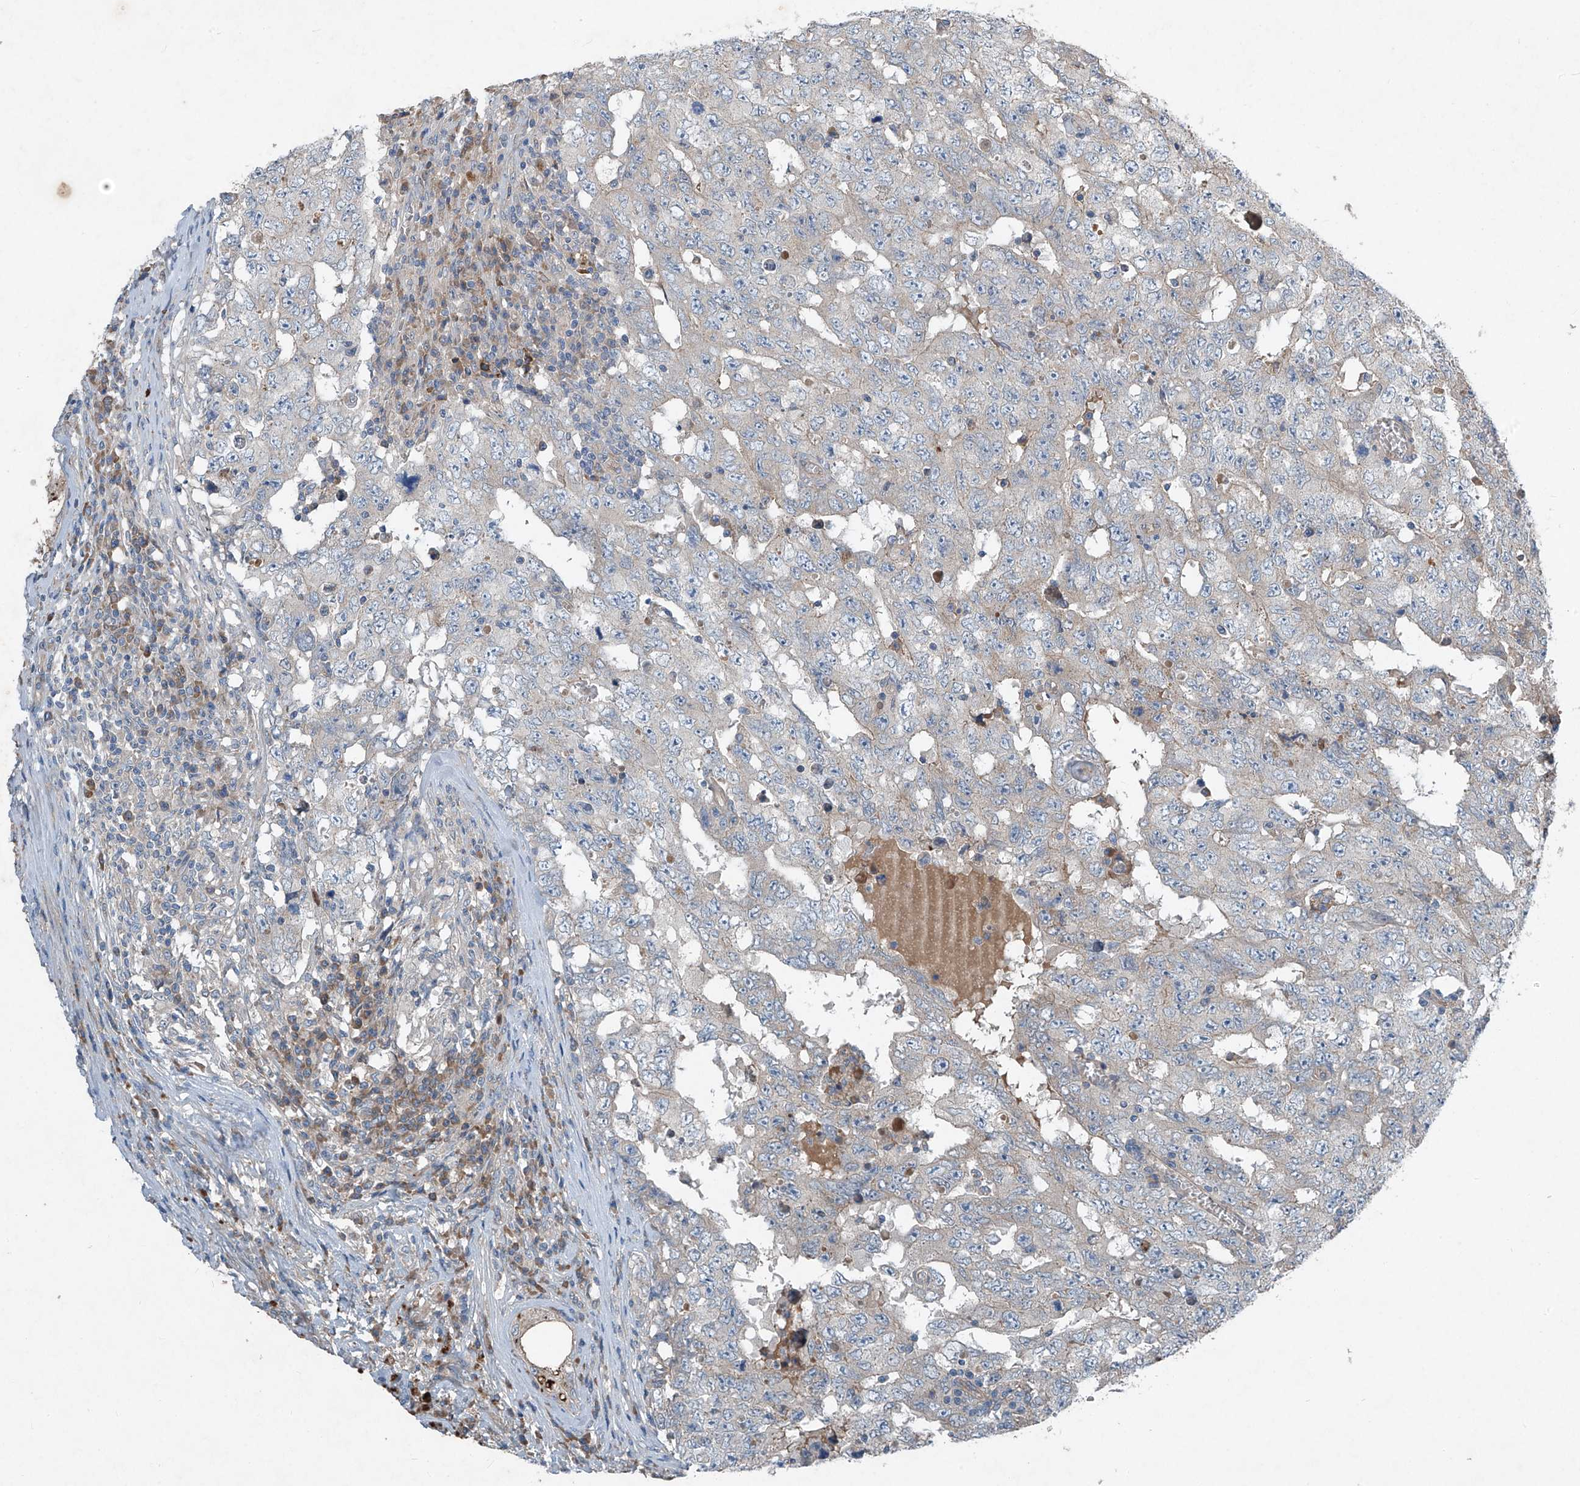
{"staining": {"intensity": "weak", "quantity": "<25%", "location": "cytoplasmic/membranous"}, "tissue": "testis cancer", "cell_type": "Tumor cells", "image_type": "cancer", "snomed": [{"axis": "morphology", "description": "Carcinoma, Embryonal, NOS"}, {"axis": "topography", "description": "Testis"}], "caption": "The histopathology image shows no significant positivity in tumor cells of testis cancer (embryonal carcinoma).", "gene": "FOXRED2", "patient": {"sex": "male", "age": 26}}